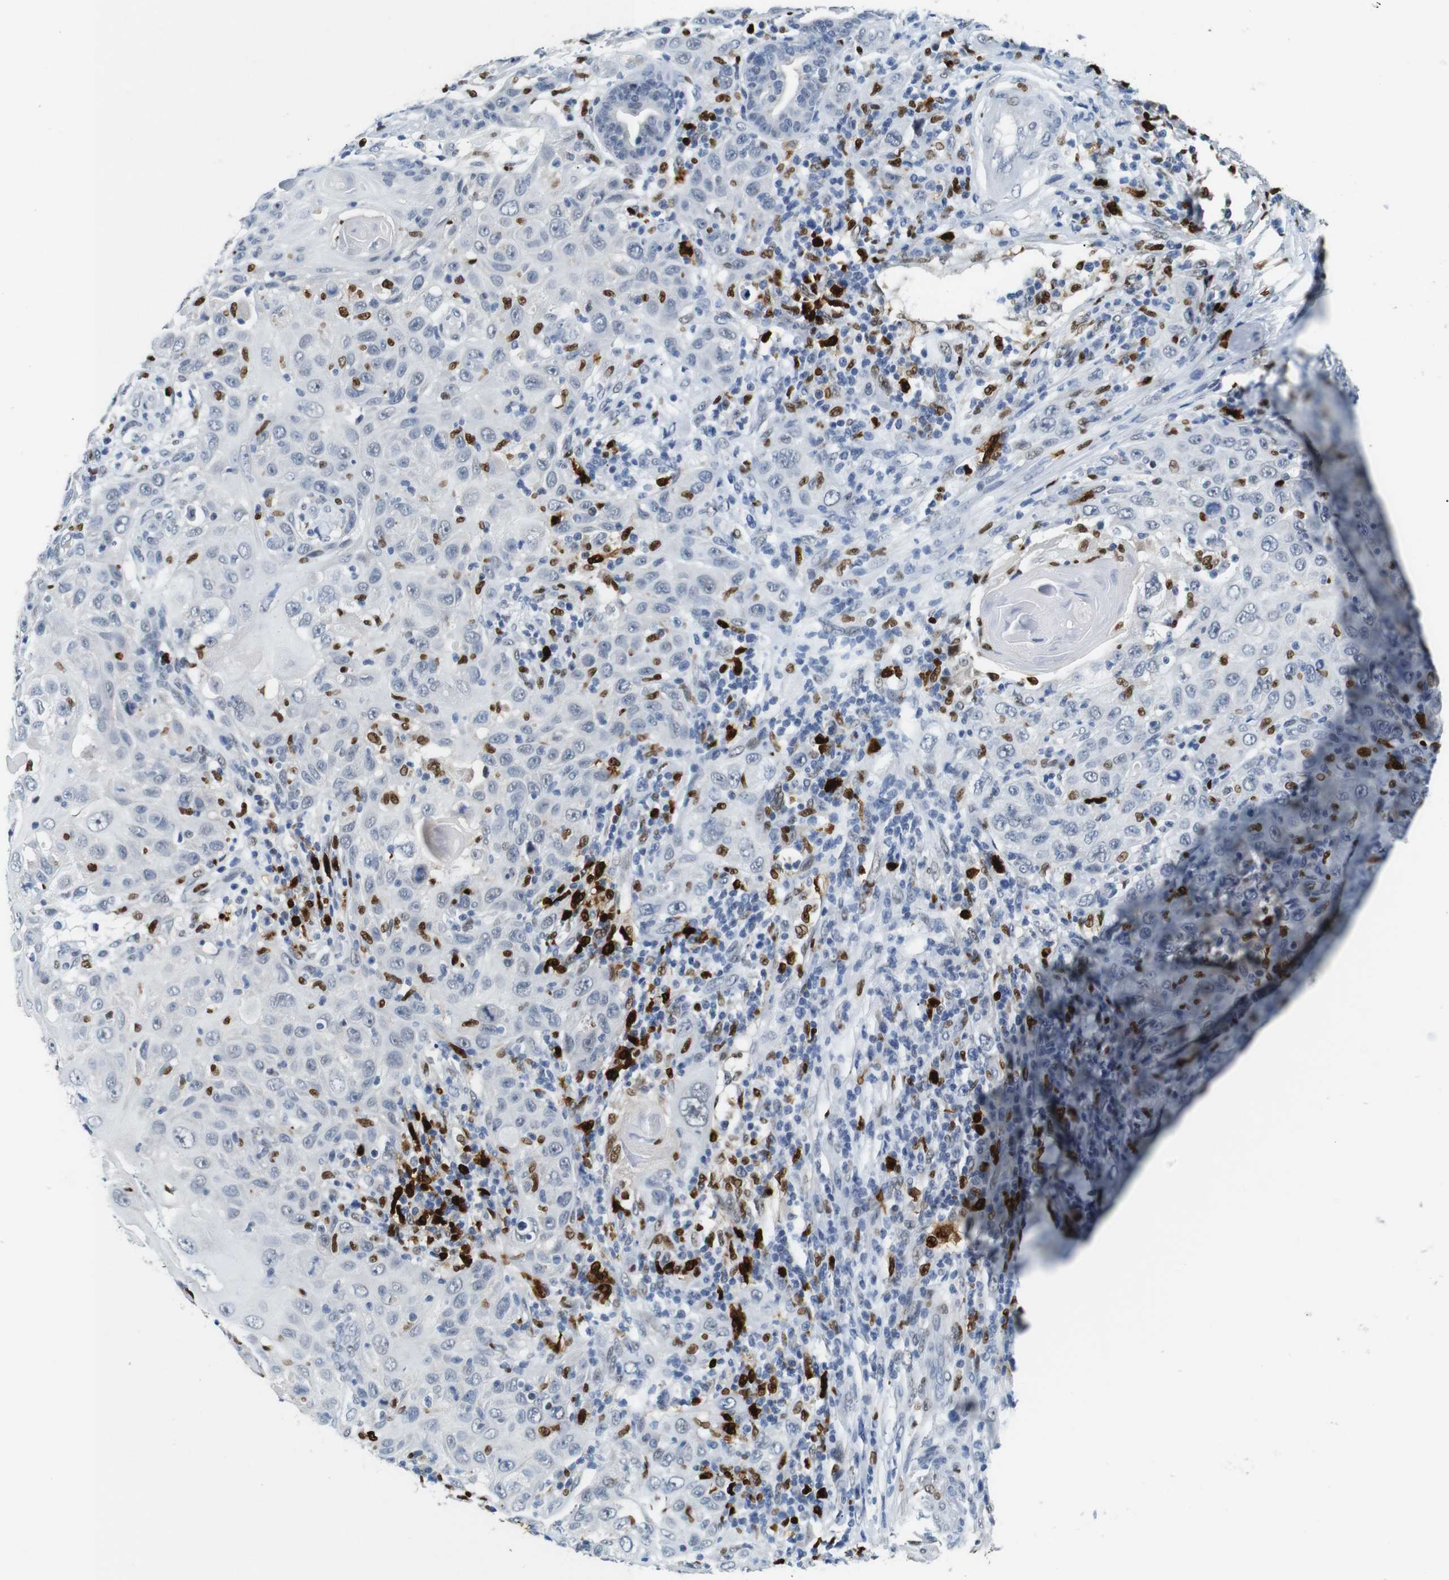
{"staining": {"intensity": "negative", "quantity": "none", "location": "none"}, "tissue": "skin cancer", "cell_type": "Tumor cells", "image_type": "cancer", "snomed": [{"axis": "morphology", "description": "Squamous cell carcinoma, NOS"}, {"axis": "topography", "description": "Skin"}], "caption": "This is a image of immunohistochemistry staining of skin cancer (squamous cell carcinoma), which shows no expression in tumor cells. (DAB (3,3'-diaminobenzidine) immunohistochemistry (IHC) with hematoxylin counter stain).", "gene": "IRF8", "patient": {"sex": "female", "age": 88}}